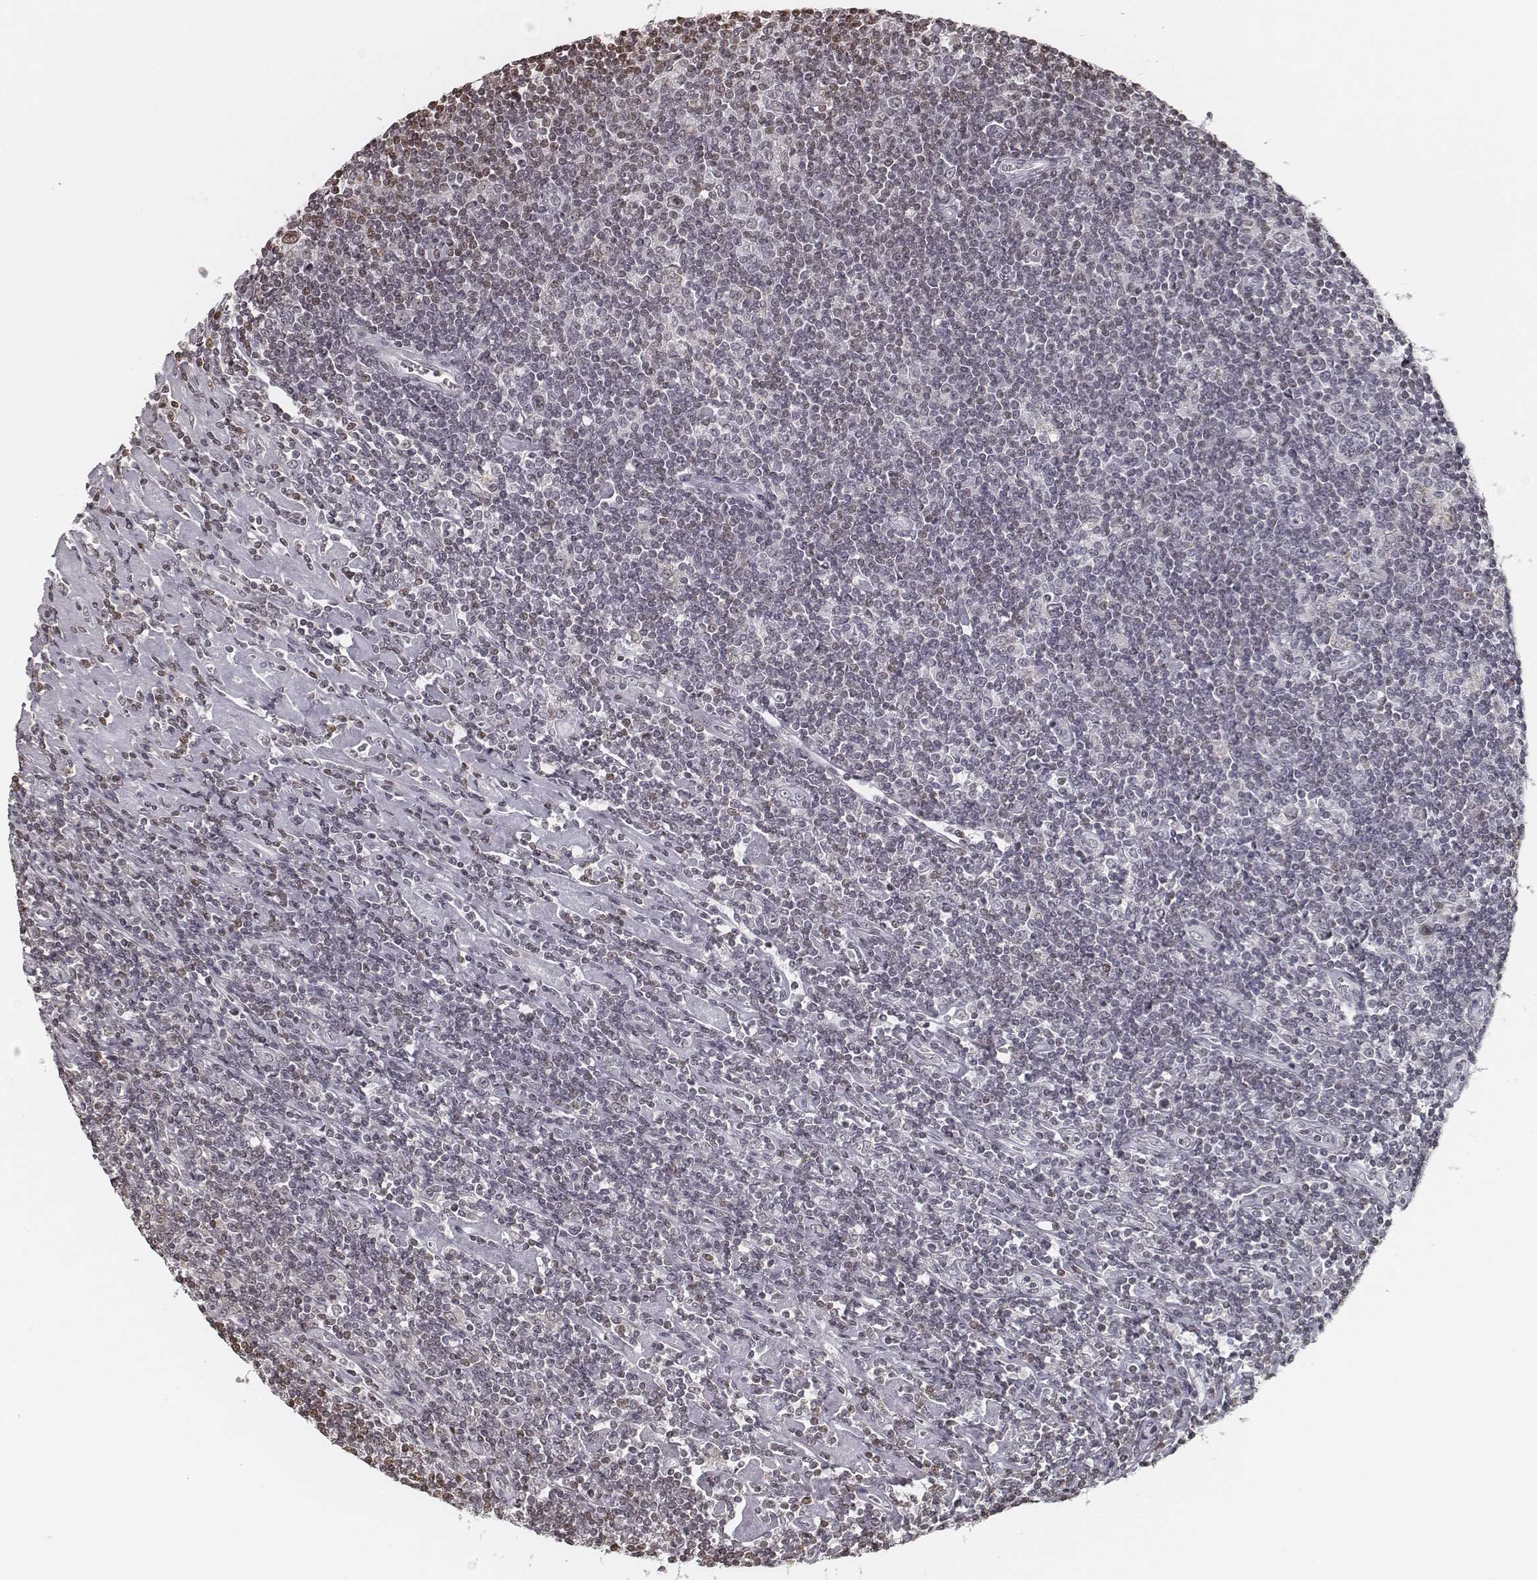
{"staining": {"intensity": "negative", "quantity": "none", "location": "none"}, "tissue": "lymphoma", "cell_type": "Tumor cells", "image_type": "cancer", "snomed": [{"axis": "morphology", "description": "Hodgkin's disease, NOS"}, {"axis": "topography", "description": "Lymph node"}], "caption": "High power microscopy photomicrograph of an immunohistochemistry image of Hodgkin's disease, revealing no significant staining in tumor cells. (Stains: DAB (3,3'-diaminobenzidine) IHC with hematoxylin counter stain, Microscopy: brightfield microscopy at high magnification).", "gene": "HMGA2", "patient": {"sex": "male", "age": 40}}